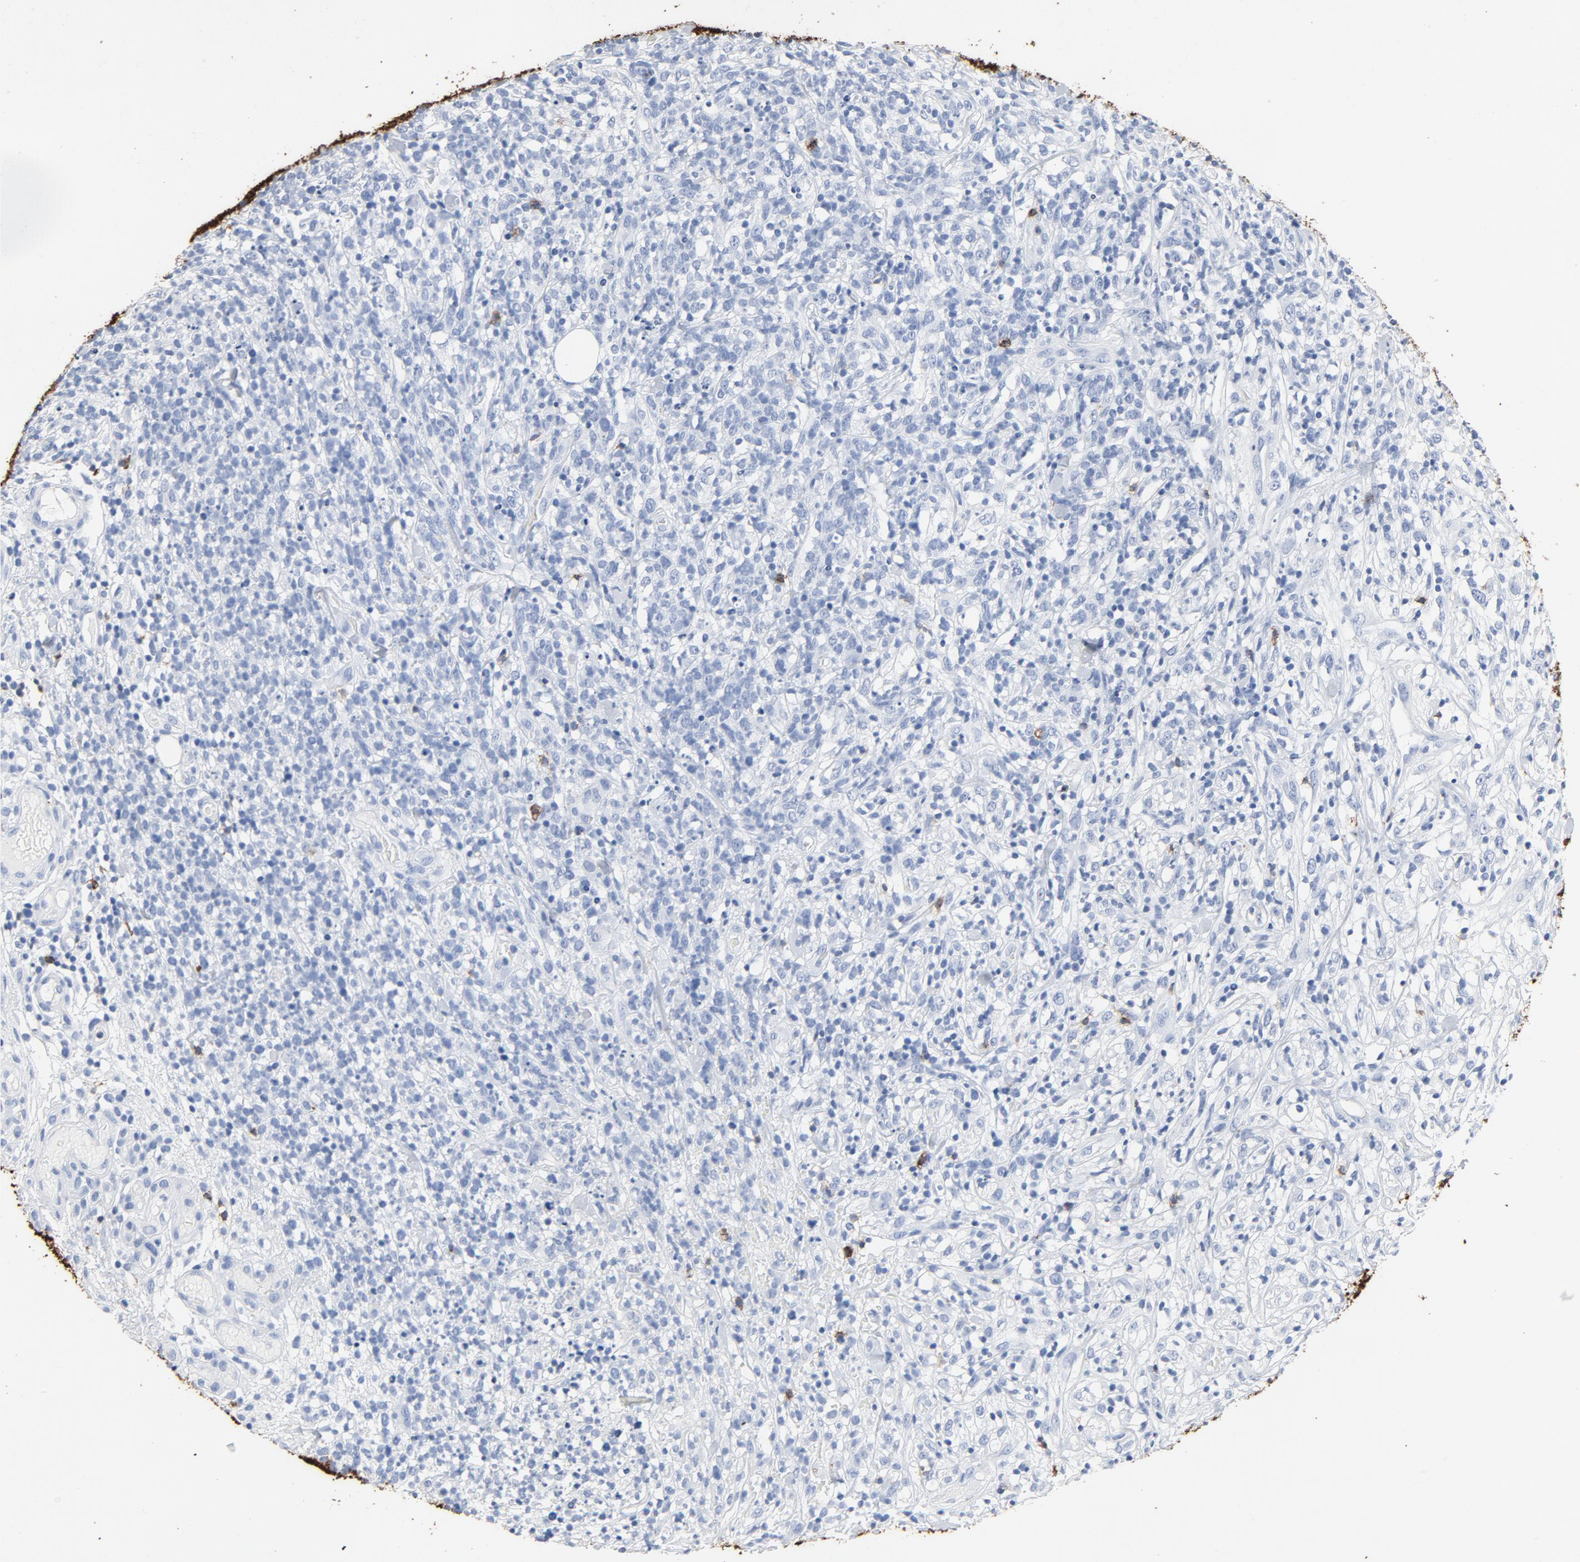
{"staining": {"intensity": "negative", "quantity": "none", "location": "none"}, "tissue": "lymphoma", "cell_type": "Tumor cells", "image_type": "cancer", "snomed": [{"axis": "morphology", "description": "Malignant lymphoma, non-Hodgkin's type, High grade"}, {"axis": "topography", "description": "Lymph node"}], "caption": "Lymphoma stained for a protein using immunohistochemistry demonstrates no positivity tumor cells.", "gene": "PTPRB", "patient": {"sex": "female", "age": 73}}